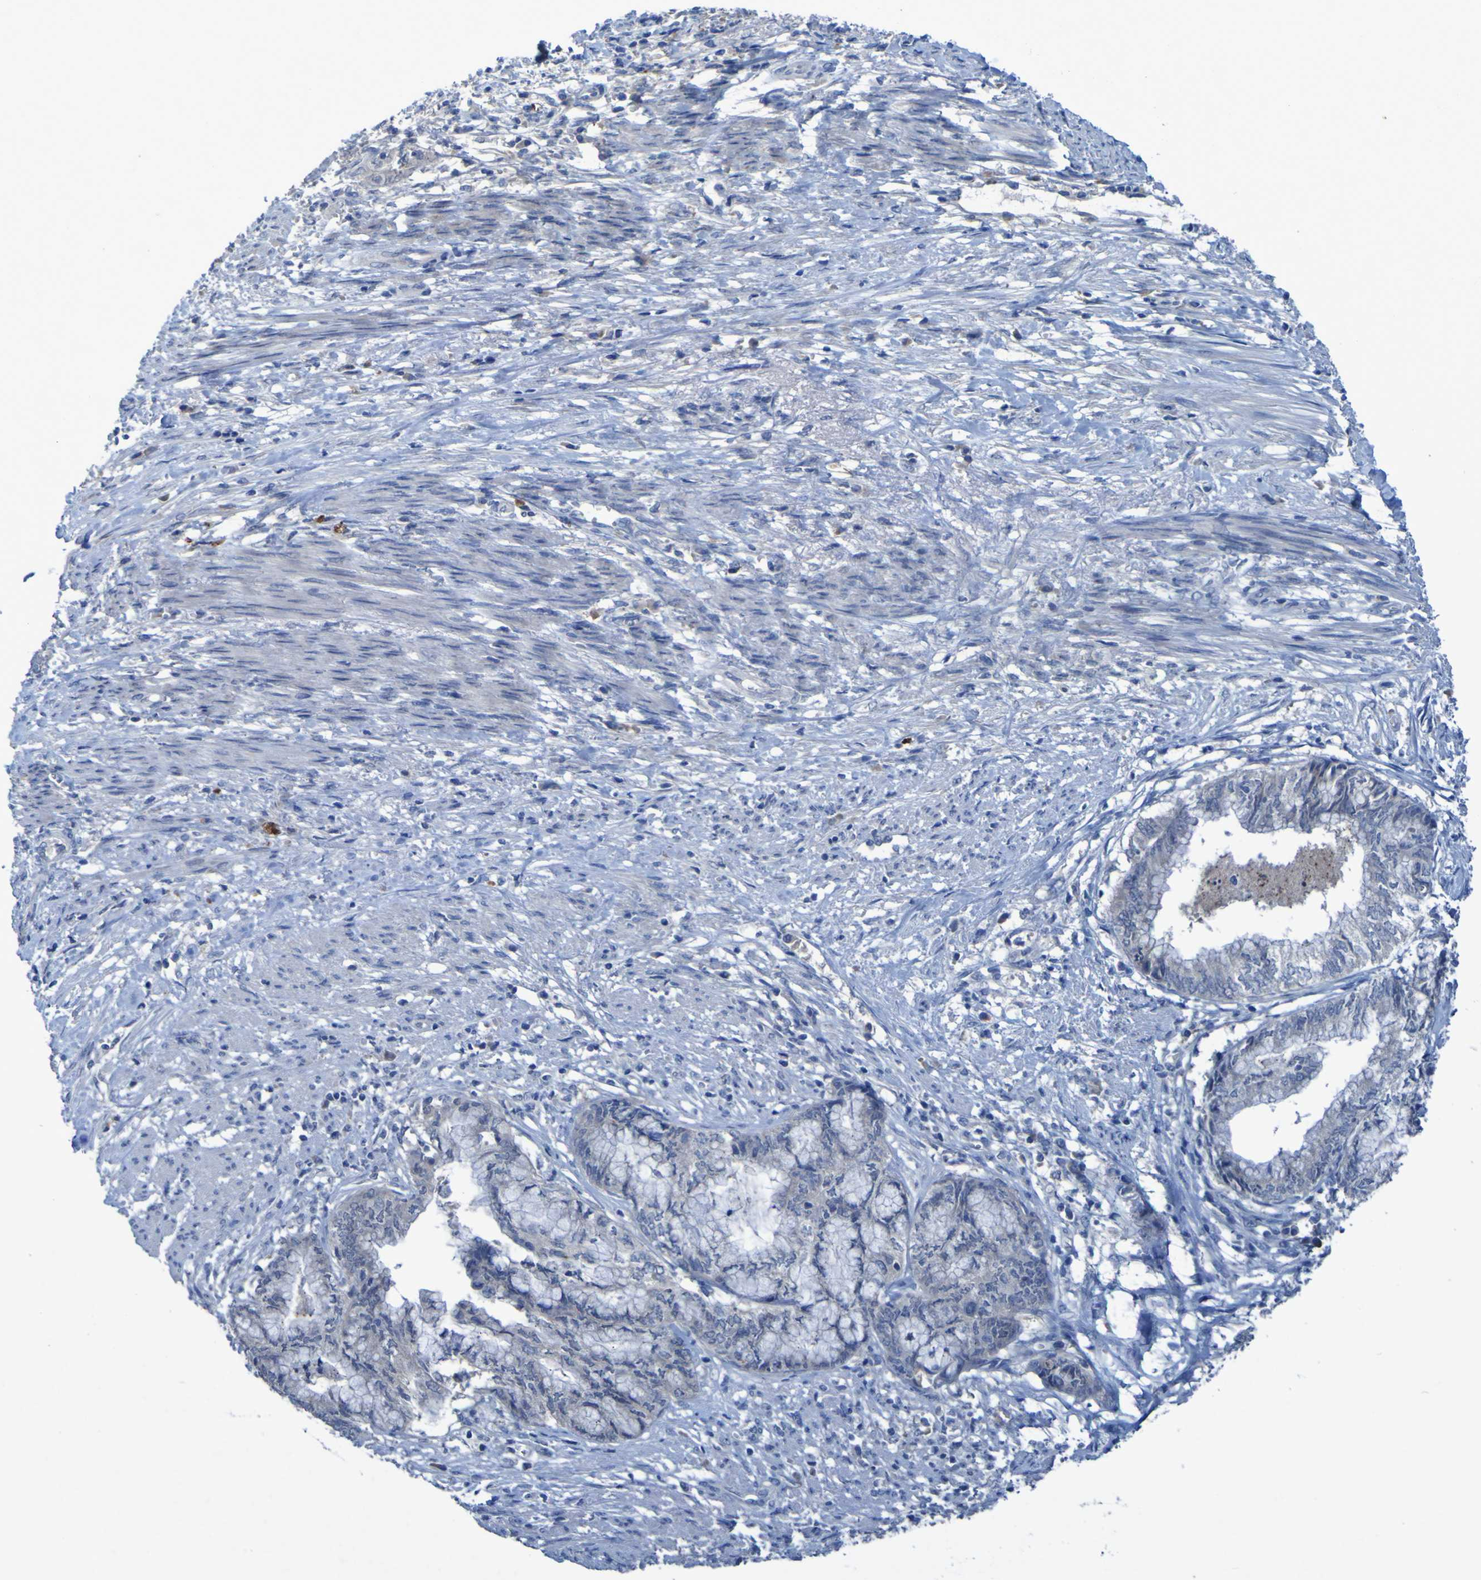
{"staining": {"intensity": "negative", "quantity": "none", "location": "none"}, "tissue": "endometrial cancer", "cell_type": "Tumor cells", "image_type": "cancer", "snomed": [{"axis": "morphology", "description": "Necrosis, NOS"}, {"axis": "morphology", "description": "Adenocarcinoma, NOS"}, {"axis": "topography", "description": "Endometrium"}], "caption": "A high-resolution histopathology image shows immunohistochemistry (IHC) staining of adenocarcinoma (endometrial), which displays no significant positivity in tumor cells.", "gene": "SGK2", "patient": {"sex": "female", "age": 79}}